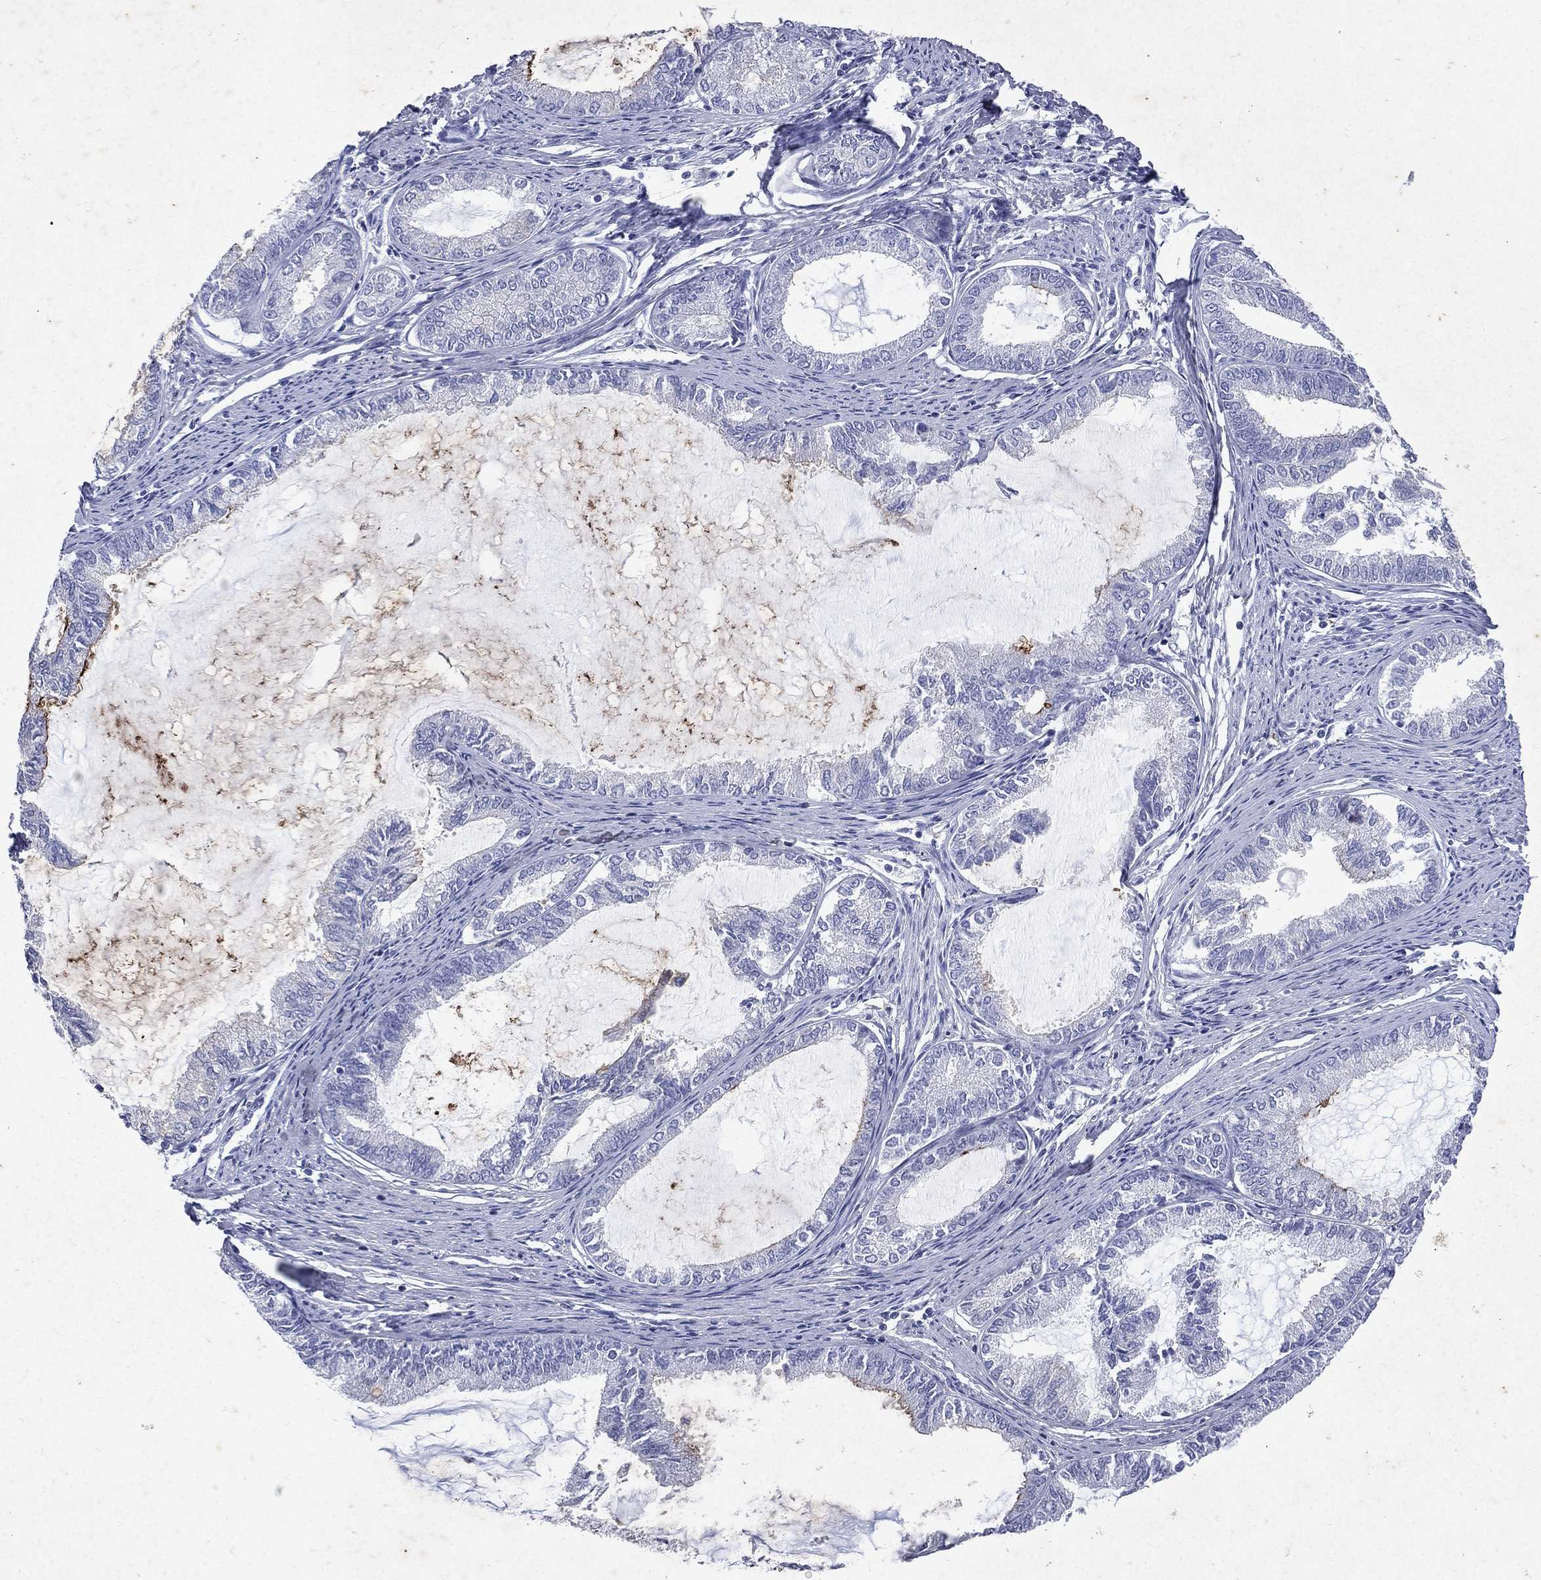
{"staining": {"intensity": "strong", "quantity": "<25%", "location": "cytoplasmic/membranous"}, "tissue": "endometrial cancer", "cell_type": "Tumor cells", "image_type": "cancer", "snomed": [{"axis": "morphology", "description": "Adenocarcinoma, NOS"}, {"axis": "topography", "description": "Endometrium"}], "caption": "Tumor cells reveal medium levels of strong cytoplasmic/membranous staining in about <25% of cells in endometrial adenocarcinoma.", "gene": "SLC34A2", "patient": {"sex": "female", "age": 86}}